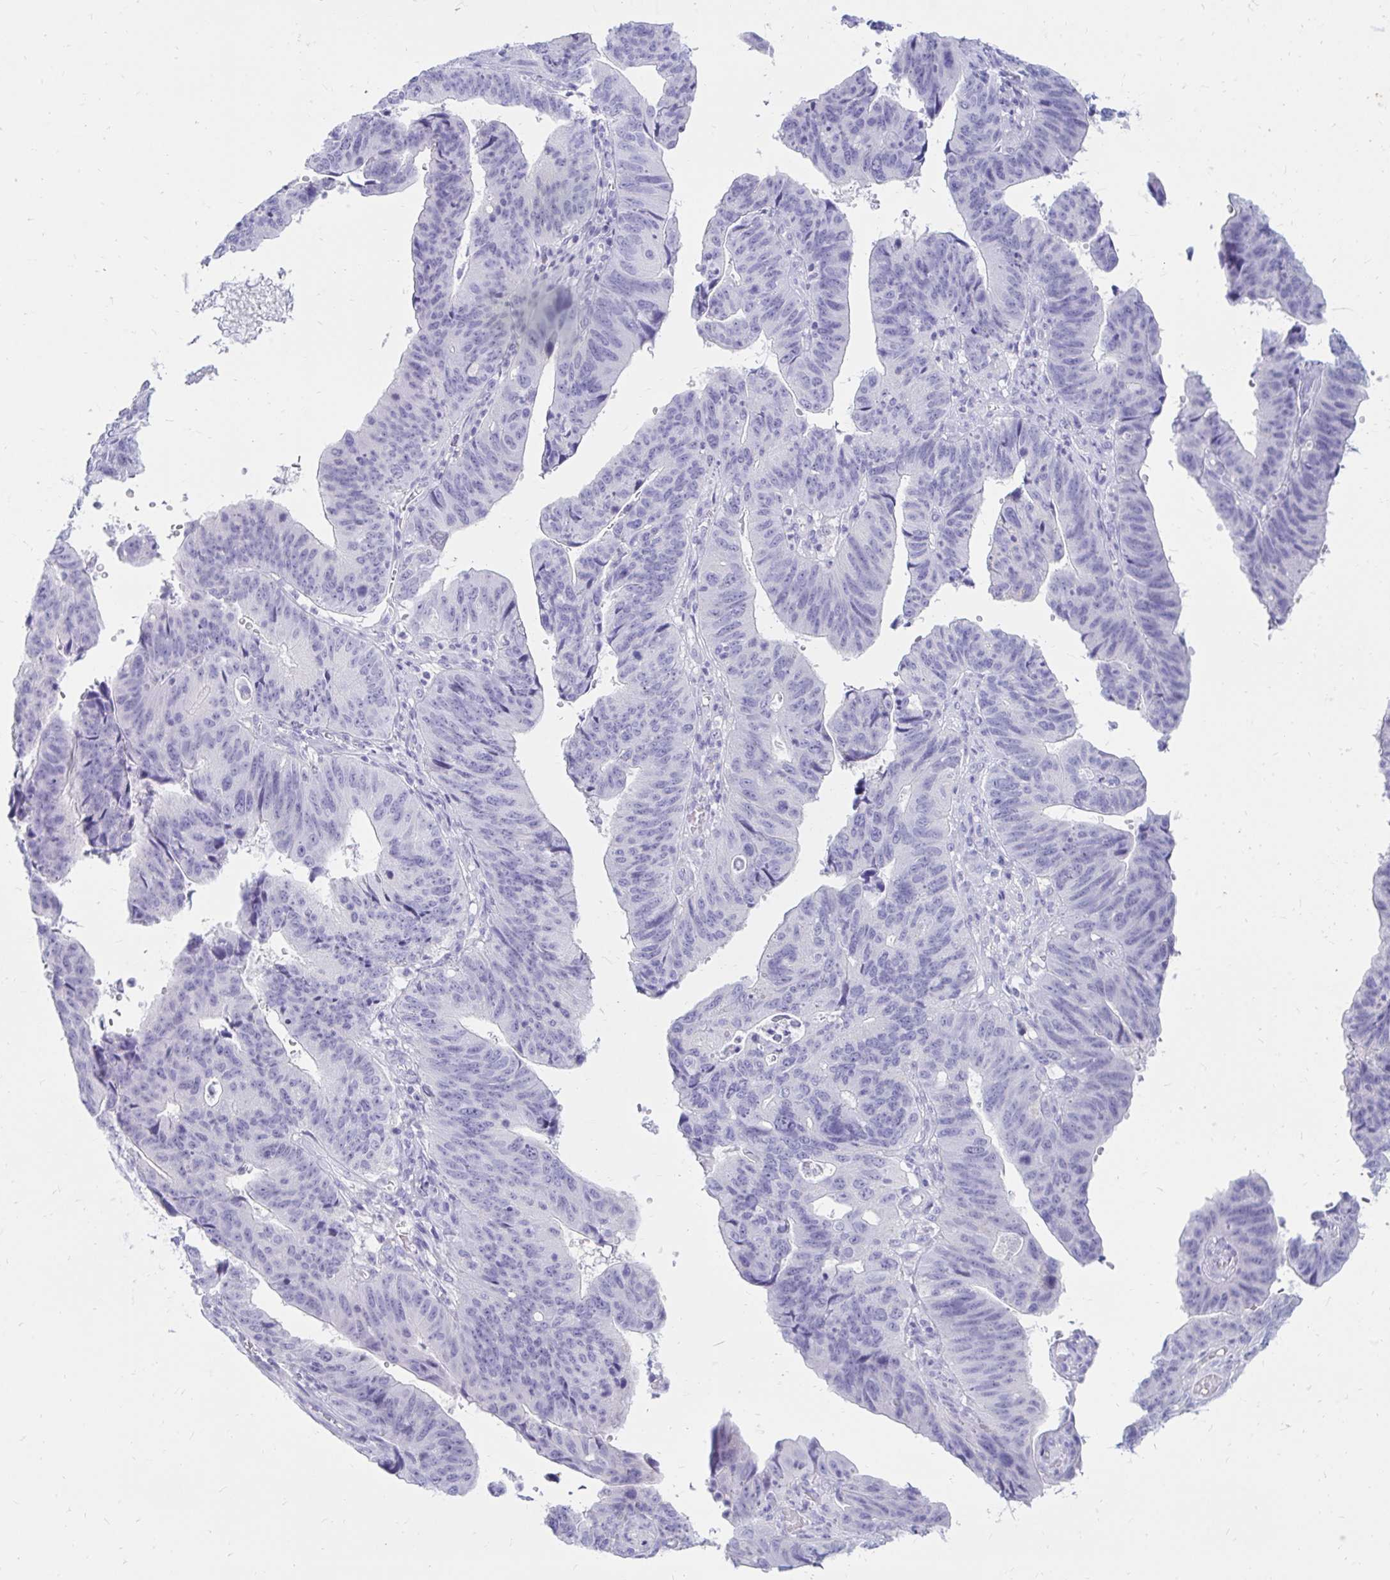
{"staining": {"intensity": "negative", "quantity": "none", "location": "none"}, "tissue": "stomach cancer", "cell_type": "Tumor cells", "image_type": "cancer", "snomed": [{"axis": "morphology", "description": "Adenocarcinoma, NOS"}, {"axis": "topography", "description": "Stomach"}], "caption": "DAB immunohistochemical staining of human stomach adenocarcinoma displays no significant expression in tumor cells. The staining was performed using DAB (3,3'-diaminobenzidine) to visualize the protein expression in brown, while the nuclei were stained in blue with hematoxylin (Magnification: 20x).", "gene": "NANOGNB", "patient": {"sex": "male", "age": 59}}